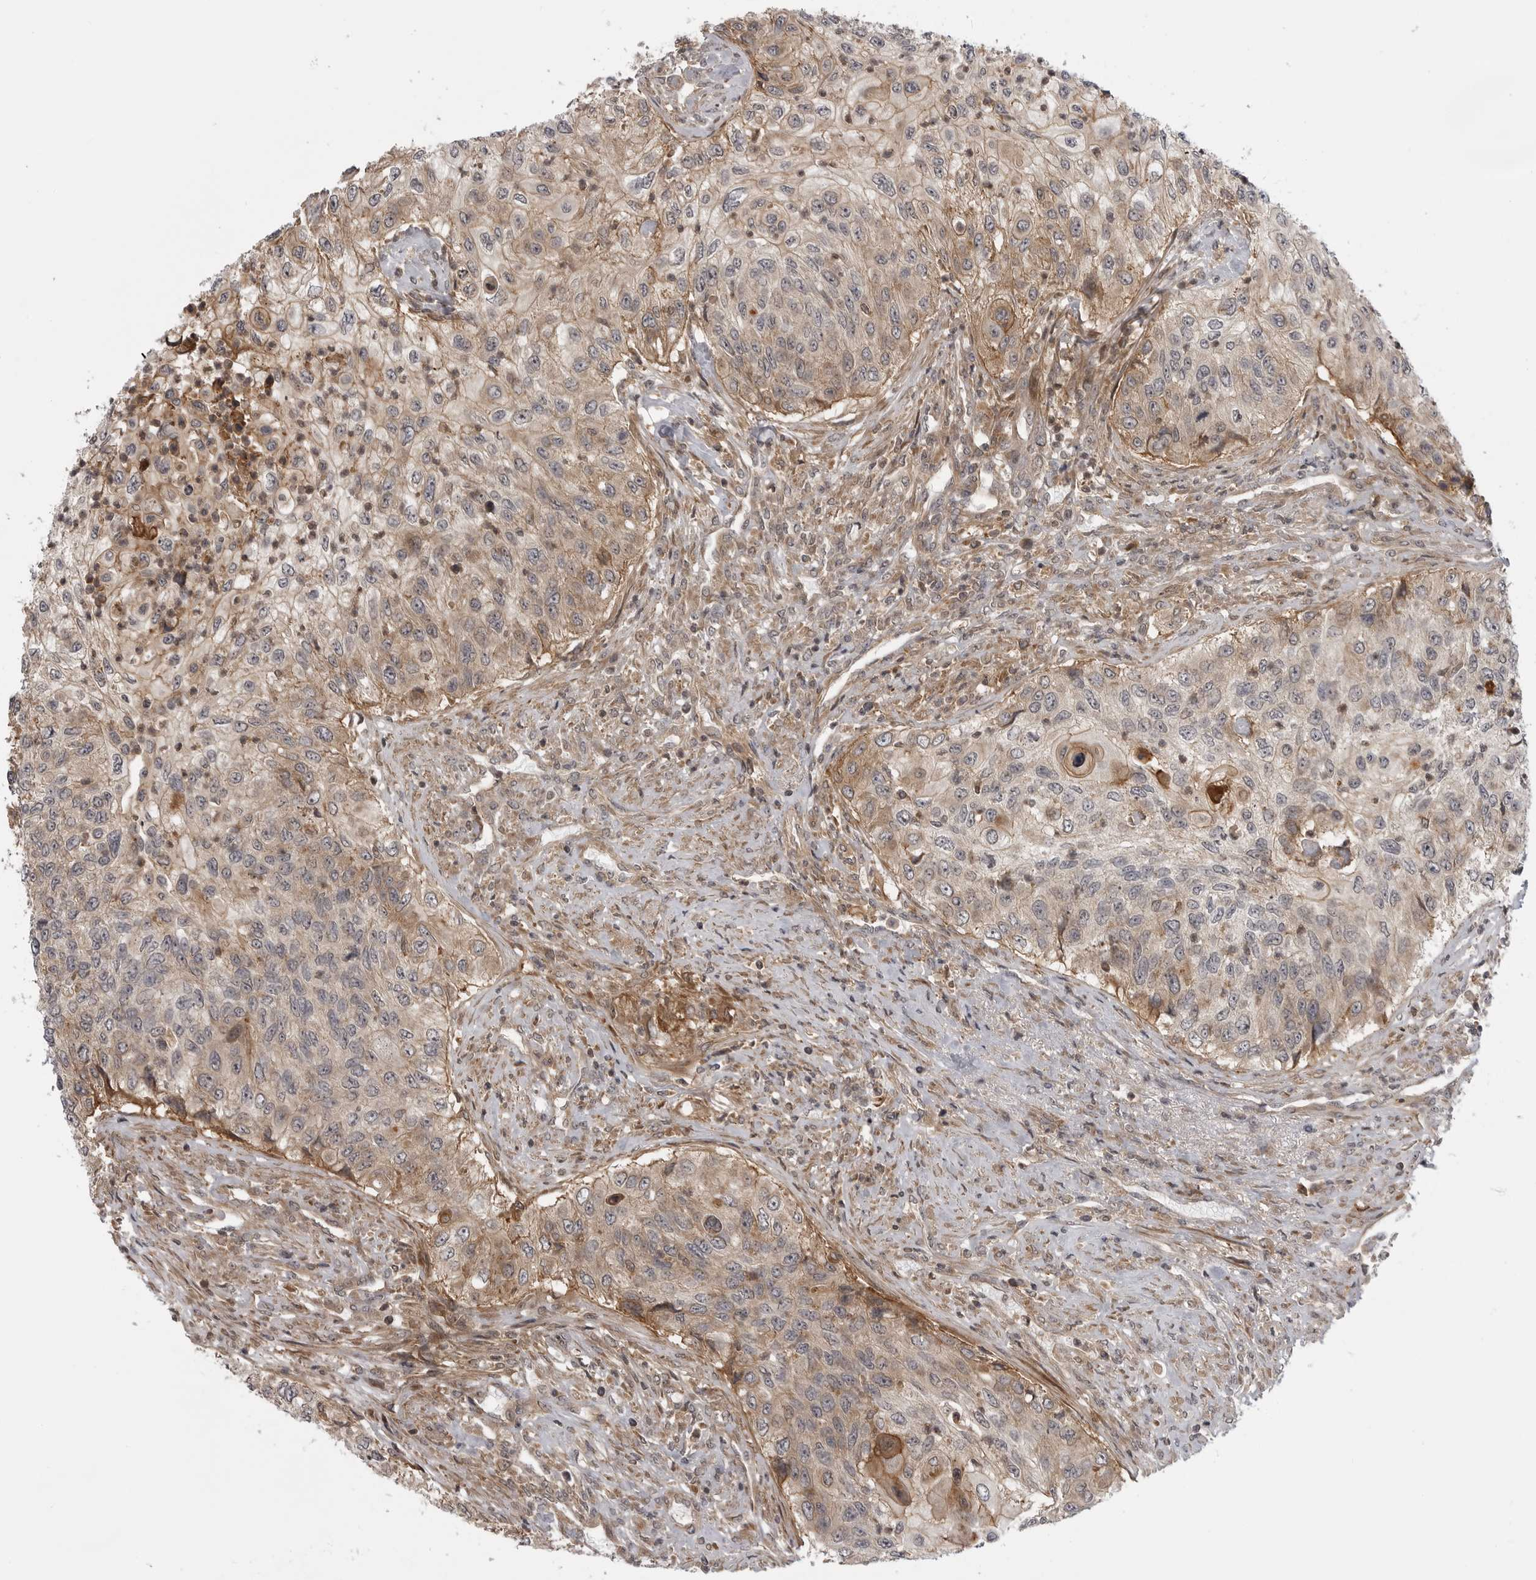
{"staining": {"intensity": "moderate", "quantity": "<25%", "location": "cytoplasmic/membranous"}, "tissue": "urothelial cancer", "cell_type": "Tumor cells", "image_type": "cancer", "snomed": [{"axis": "morphology", "description": "Urothelial carcinoma, High grade"}, {"axis": "topography", "description": "Urinary bladder"}], "caption": "Brown immunohistochemical staining in human urothelial cancer displays moderate cytoplasmic/membranous expression in about <25% of tumor cells.", "gene": "LRRC45", "patient": {"sex": "female", "age": 60}}